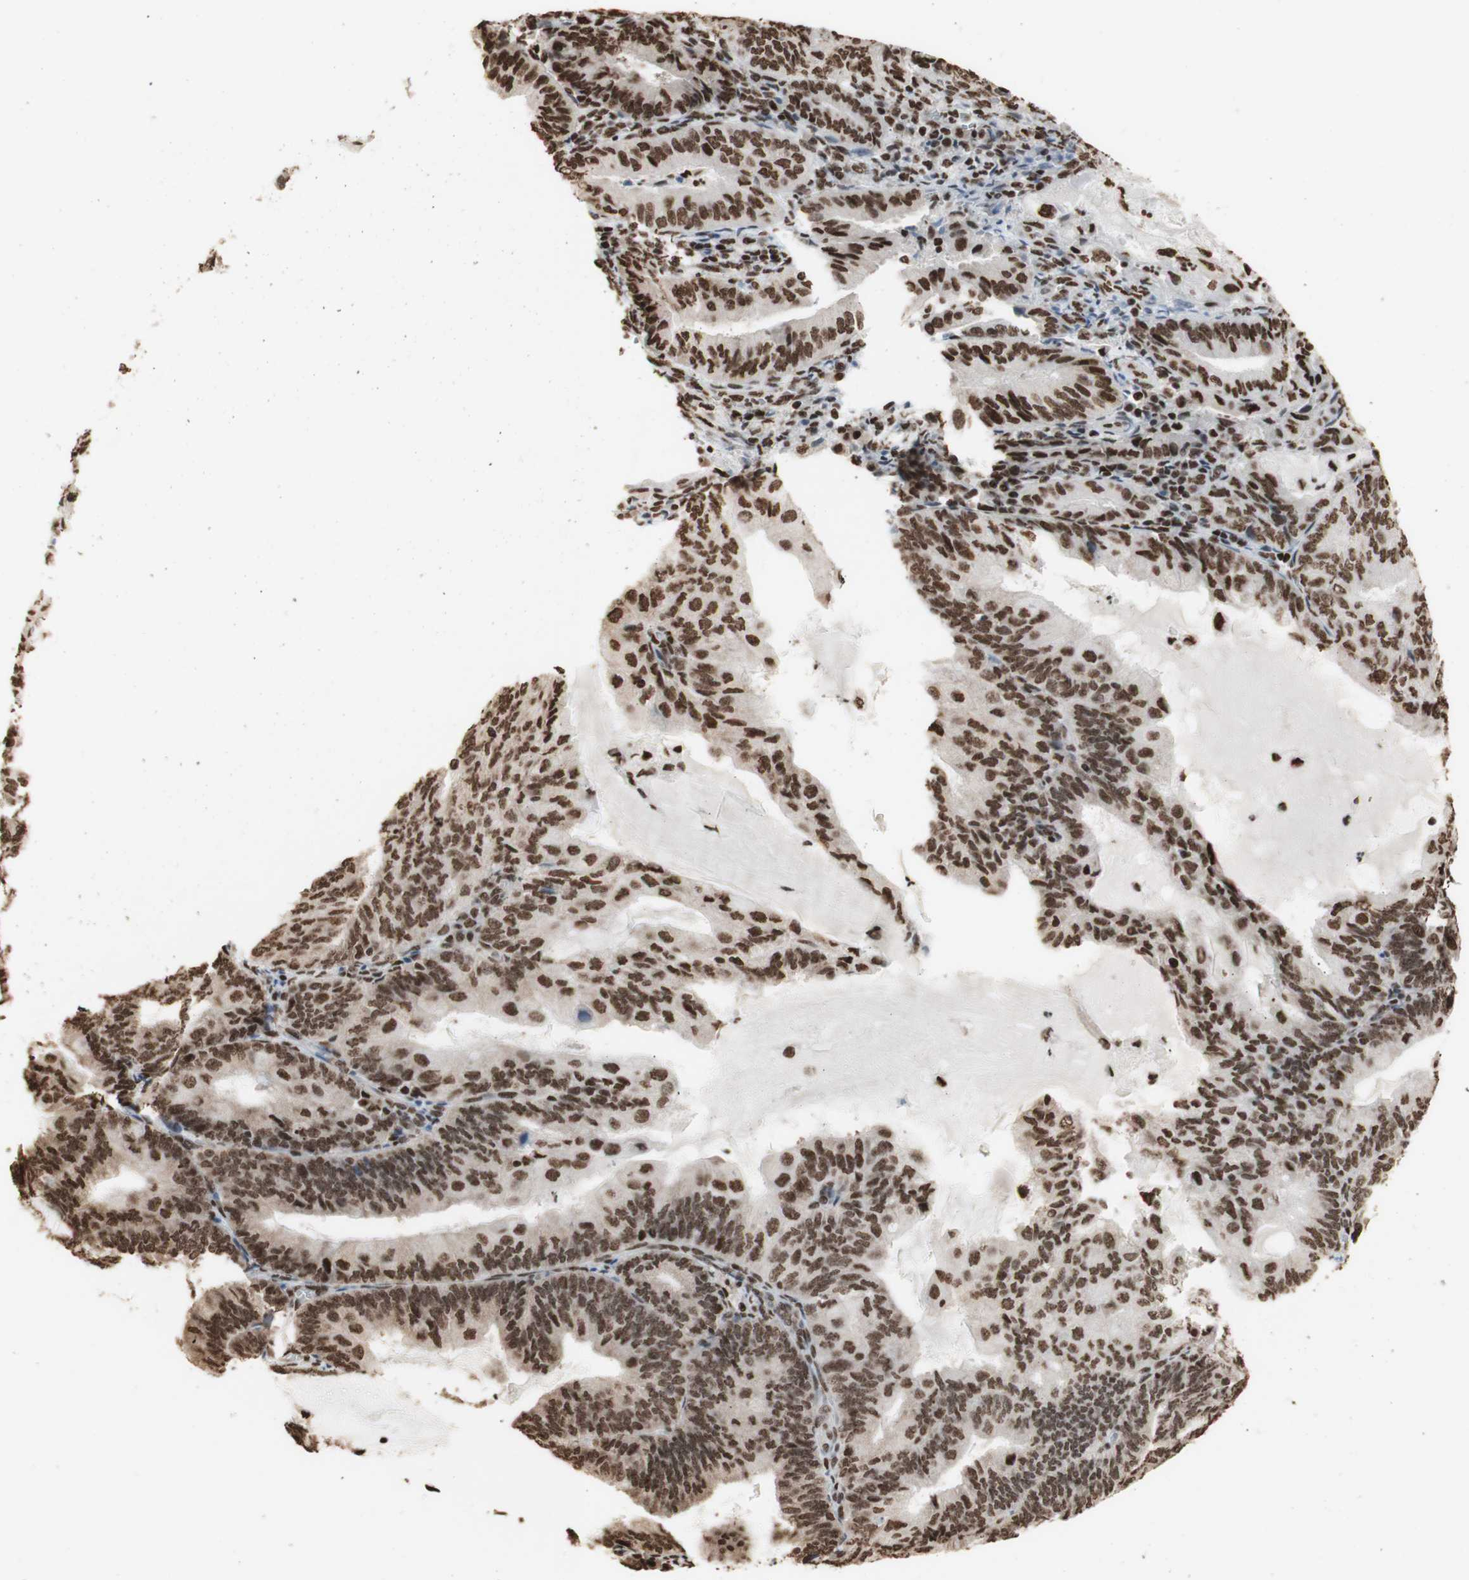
{"staining": {"intensity": "moderate", "quantity": ">75%", "location": "cytoplasmic/membranous,nuclear"}, "tissue": "endometrial cancer", "cell_type": "Tumor cells", "image_type": "cancer", "snomed": [{"axis": "morphology", "description": "Adenocarcinoma, NOS"}, {"axis": "topography", "description": "Endometrium"}], "caption": "A high-resolution image shows immunohistochemistry (IHC) staining of endometrial adenocarcinoma, which displays moderate cytoplasmic/membranous and nuclear staining in about >75% of tumor cells.", "gene": "HNRNPA2B1", "patient": {"sex": "female", "age": 81}}